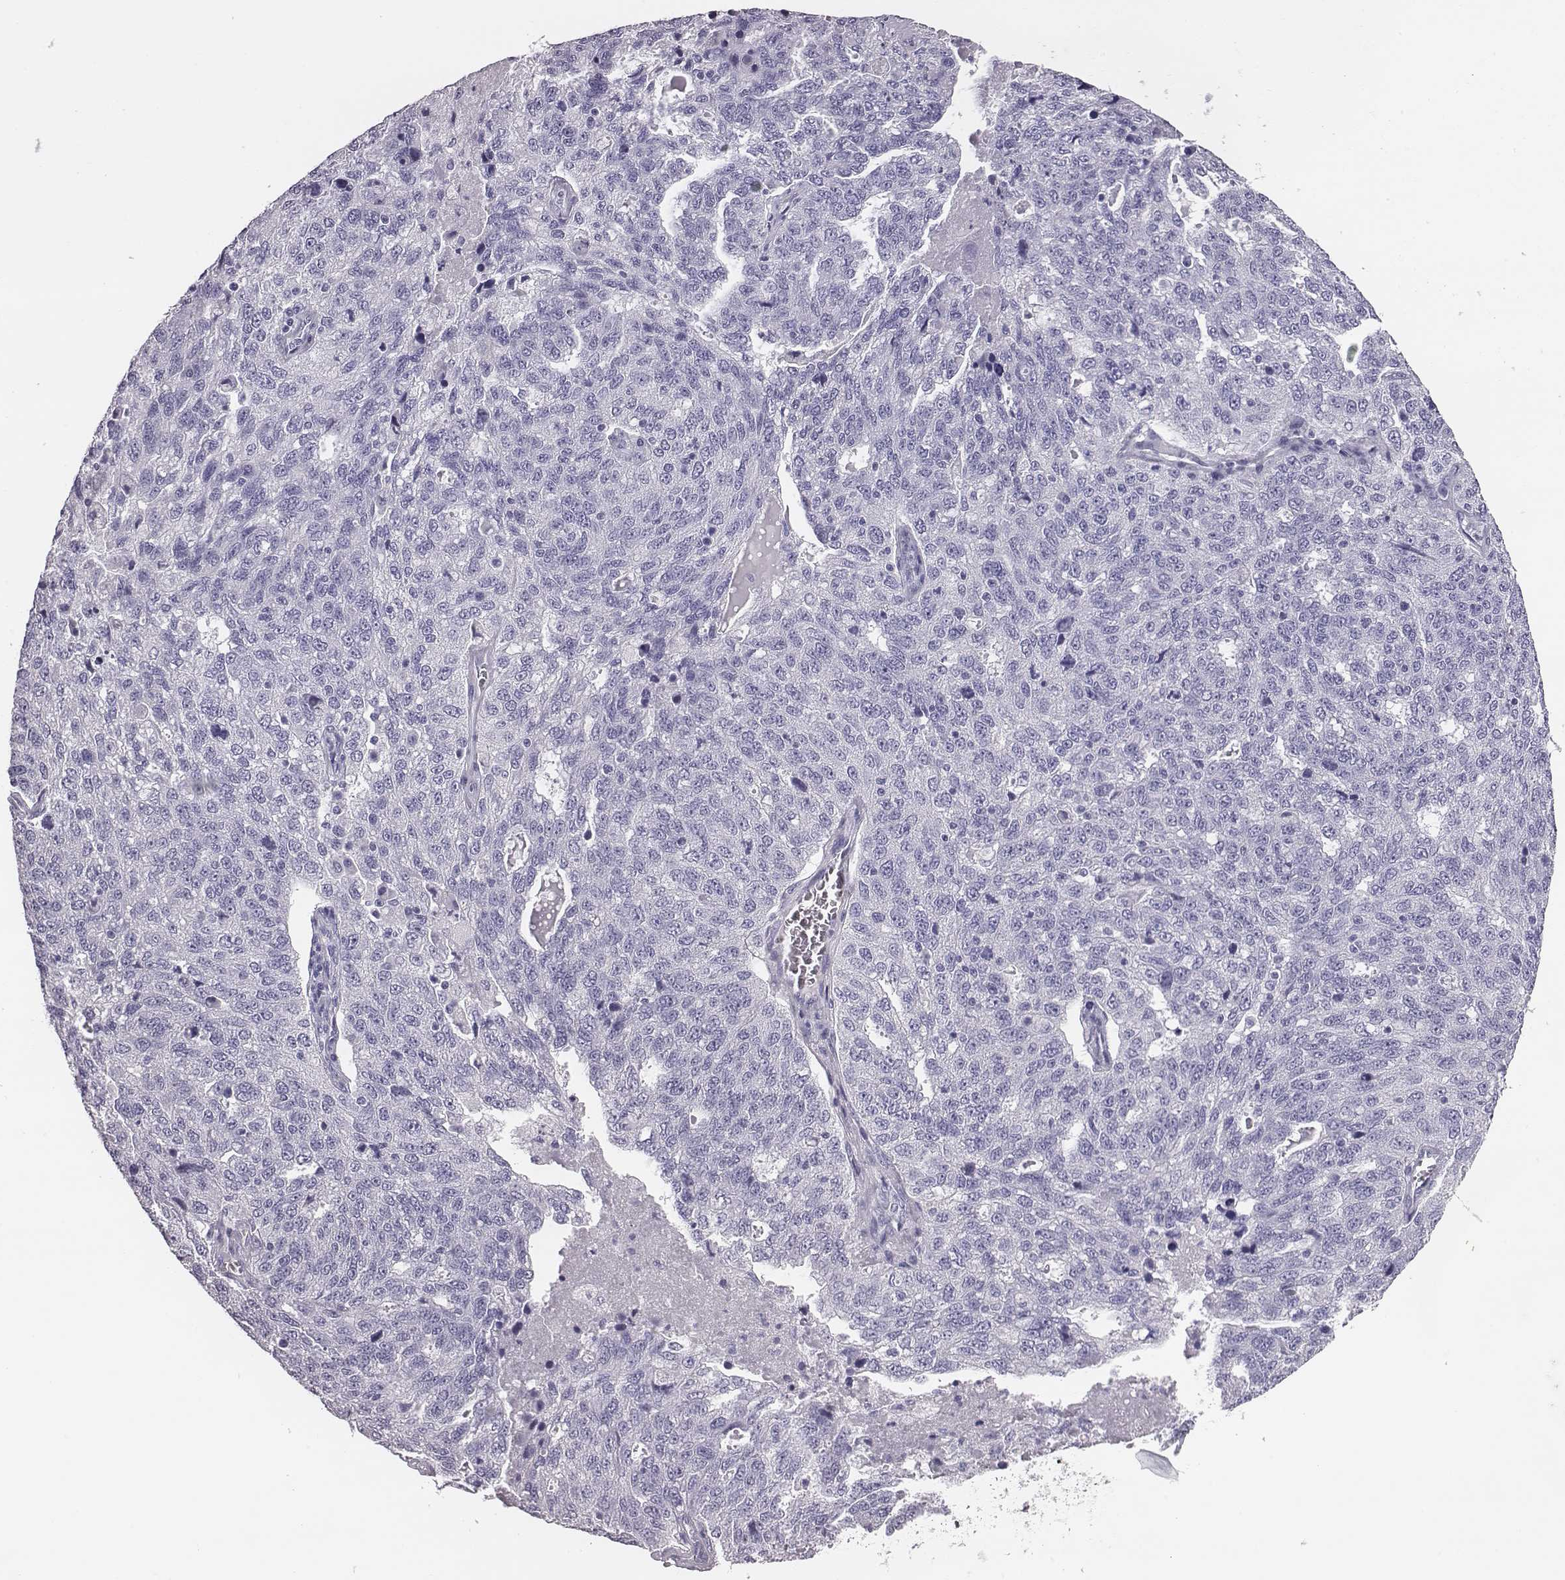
{"staining": {"intensity": "negative", "quantity": "none", "location": "none"}, "tissue": "ovarian cancer", "cell_type": "Tumor cells", "image_type": "cancer", "snomed": [{"axis": "morphology", "description": "Cystadenocarcinoma, serous, NOS"}, {"axis": "topography", "description": "Ovary"}], "caption": "Ovarian cancer was stained to show a protein in brown. There is no significant positivity in tumor cells.", "gene": "ACOD1", "patient": {"sex": "female", "age": 71}}